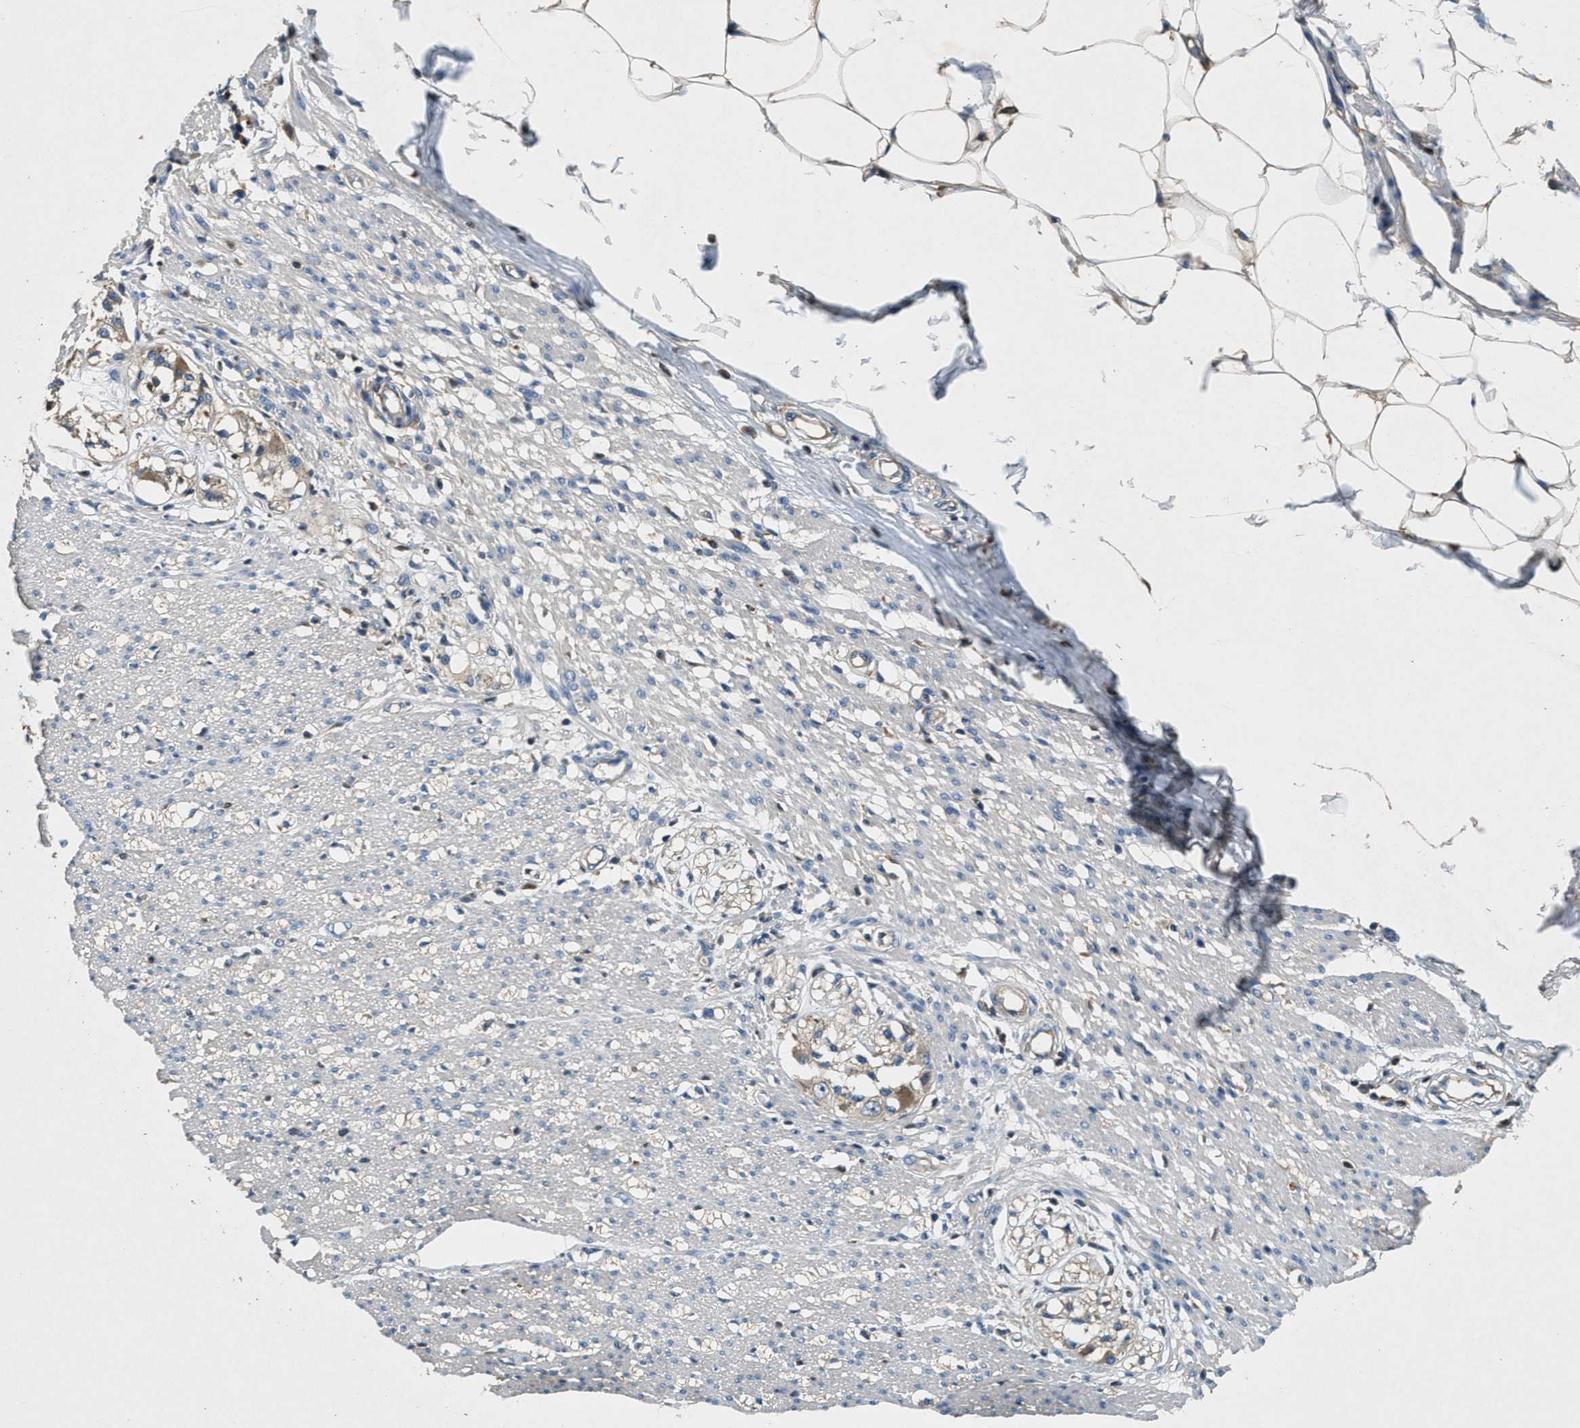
{"staining": {"intensity": "negative", "quantity": "none", "location": "none"}, "tissue": "smooth muscle", "cell_type": "Smooth muscle cells", "image_type": "normal", "snomed": [{"axis": "morphology", "description": "Normal tissue, NOS"}, {"axis": "morphology", "description": "Adenocarcinoma, NOS"}, {"axis": "topography", "description": "Colon"}, {"axis": "topography", "description": "Peripheral nerve tissue"}], "caption": "IHC histopathology image of unremarkable smooth muscle: human smooth muscle stained with DAB (3,3'-diaminobenzidine) reveals no significant protein positivity in smooth muscle cells. (DAB immunohistochemistry (IHC), high magnification).", "gene": "BLOC1S1", "patient": {"sex": "male", "age": 14}}